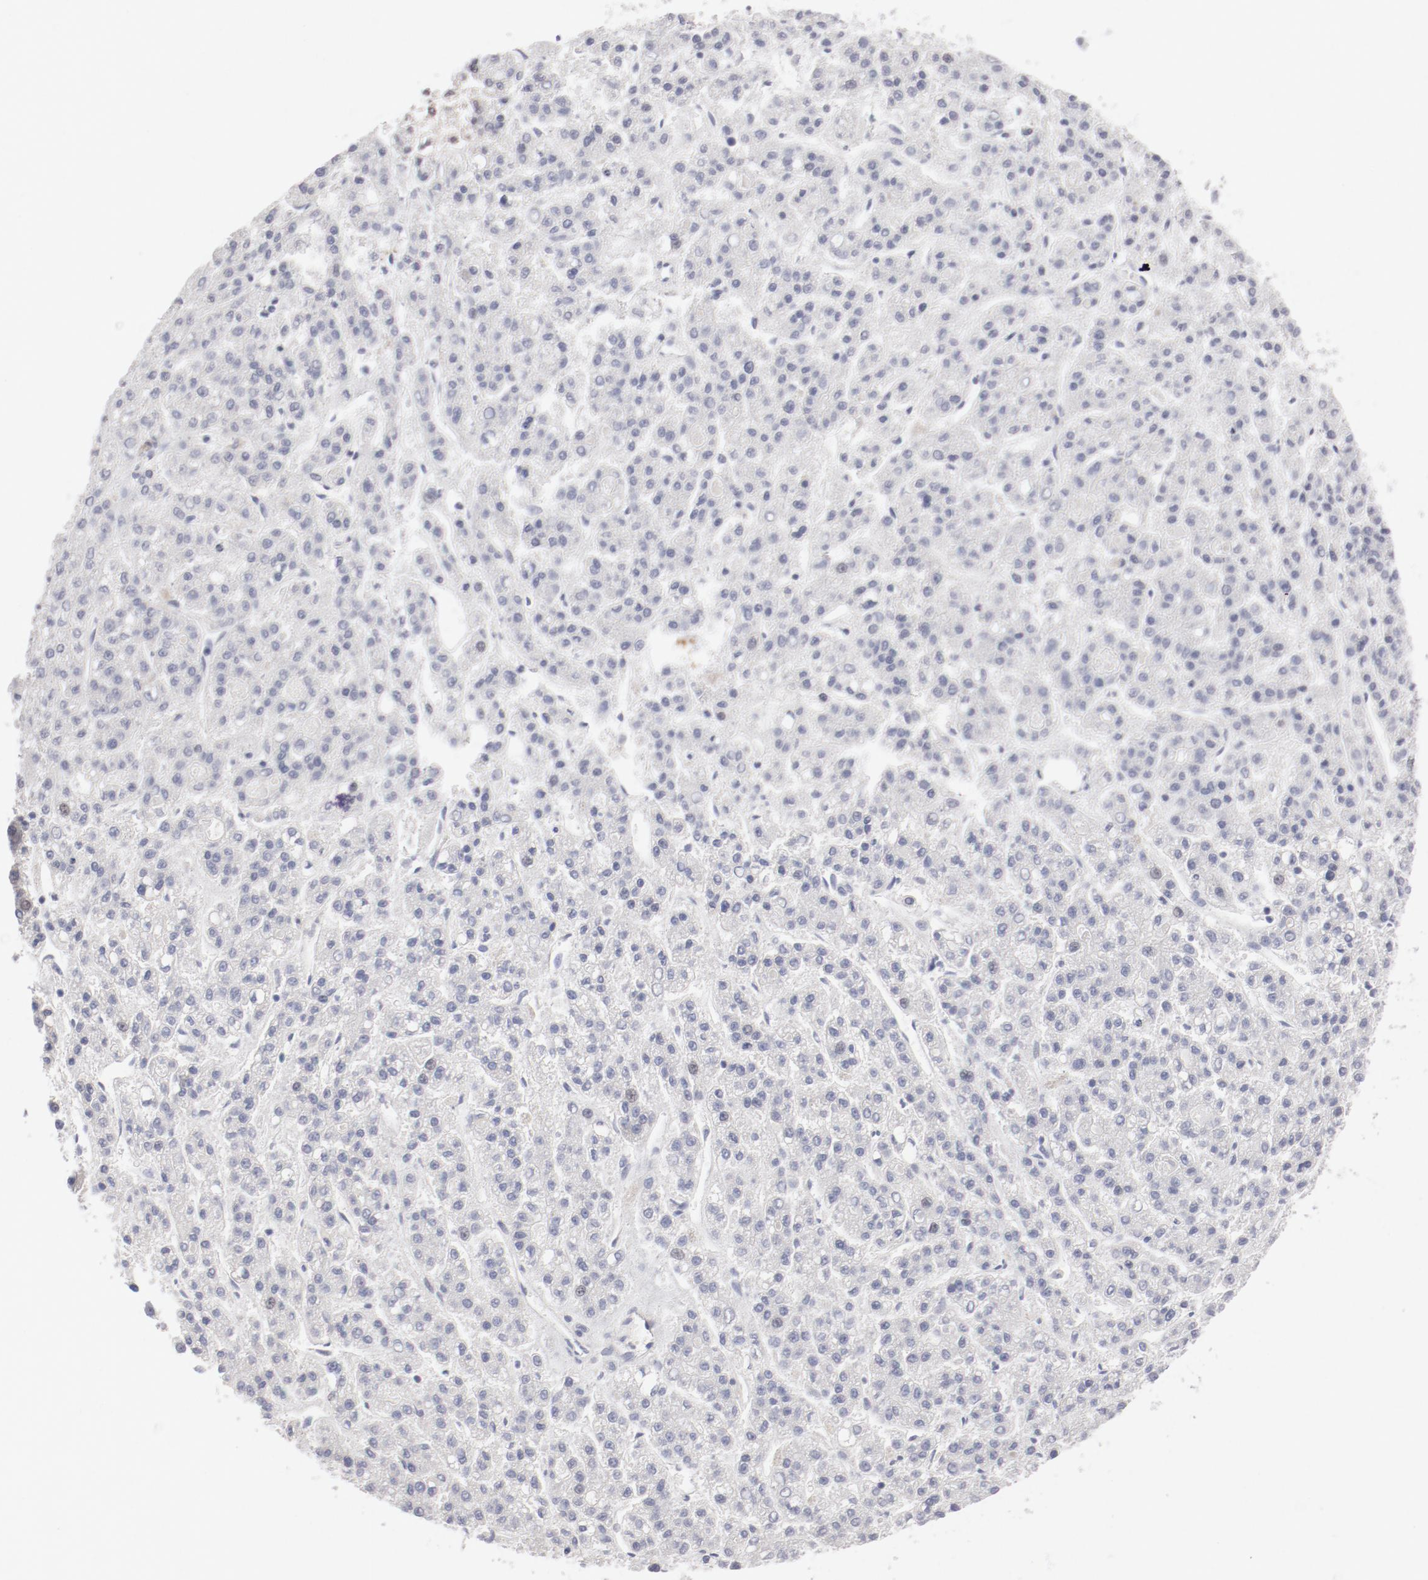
{"staining": {"intensity": "negative", "quantity": "none", "location": "none"}, "tissue": "liver cancer", "cell_type": "Tumor cells", "image_type": "cancer", "snomed": [{"axis": "morphology", "description": "Carcinoma, Hepatocellular, NOS"}, {"axis": "topography", "description": "Liver"}], "caption": "This is a micrograph of immunohistochemistry staining of liver hepatocellular carcinoma, which shows no expression in tumor cells.", "gene": "LAX1", "patient": {"sex": "male", "age": 70}}